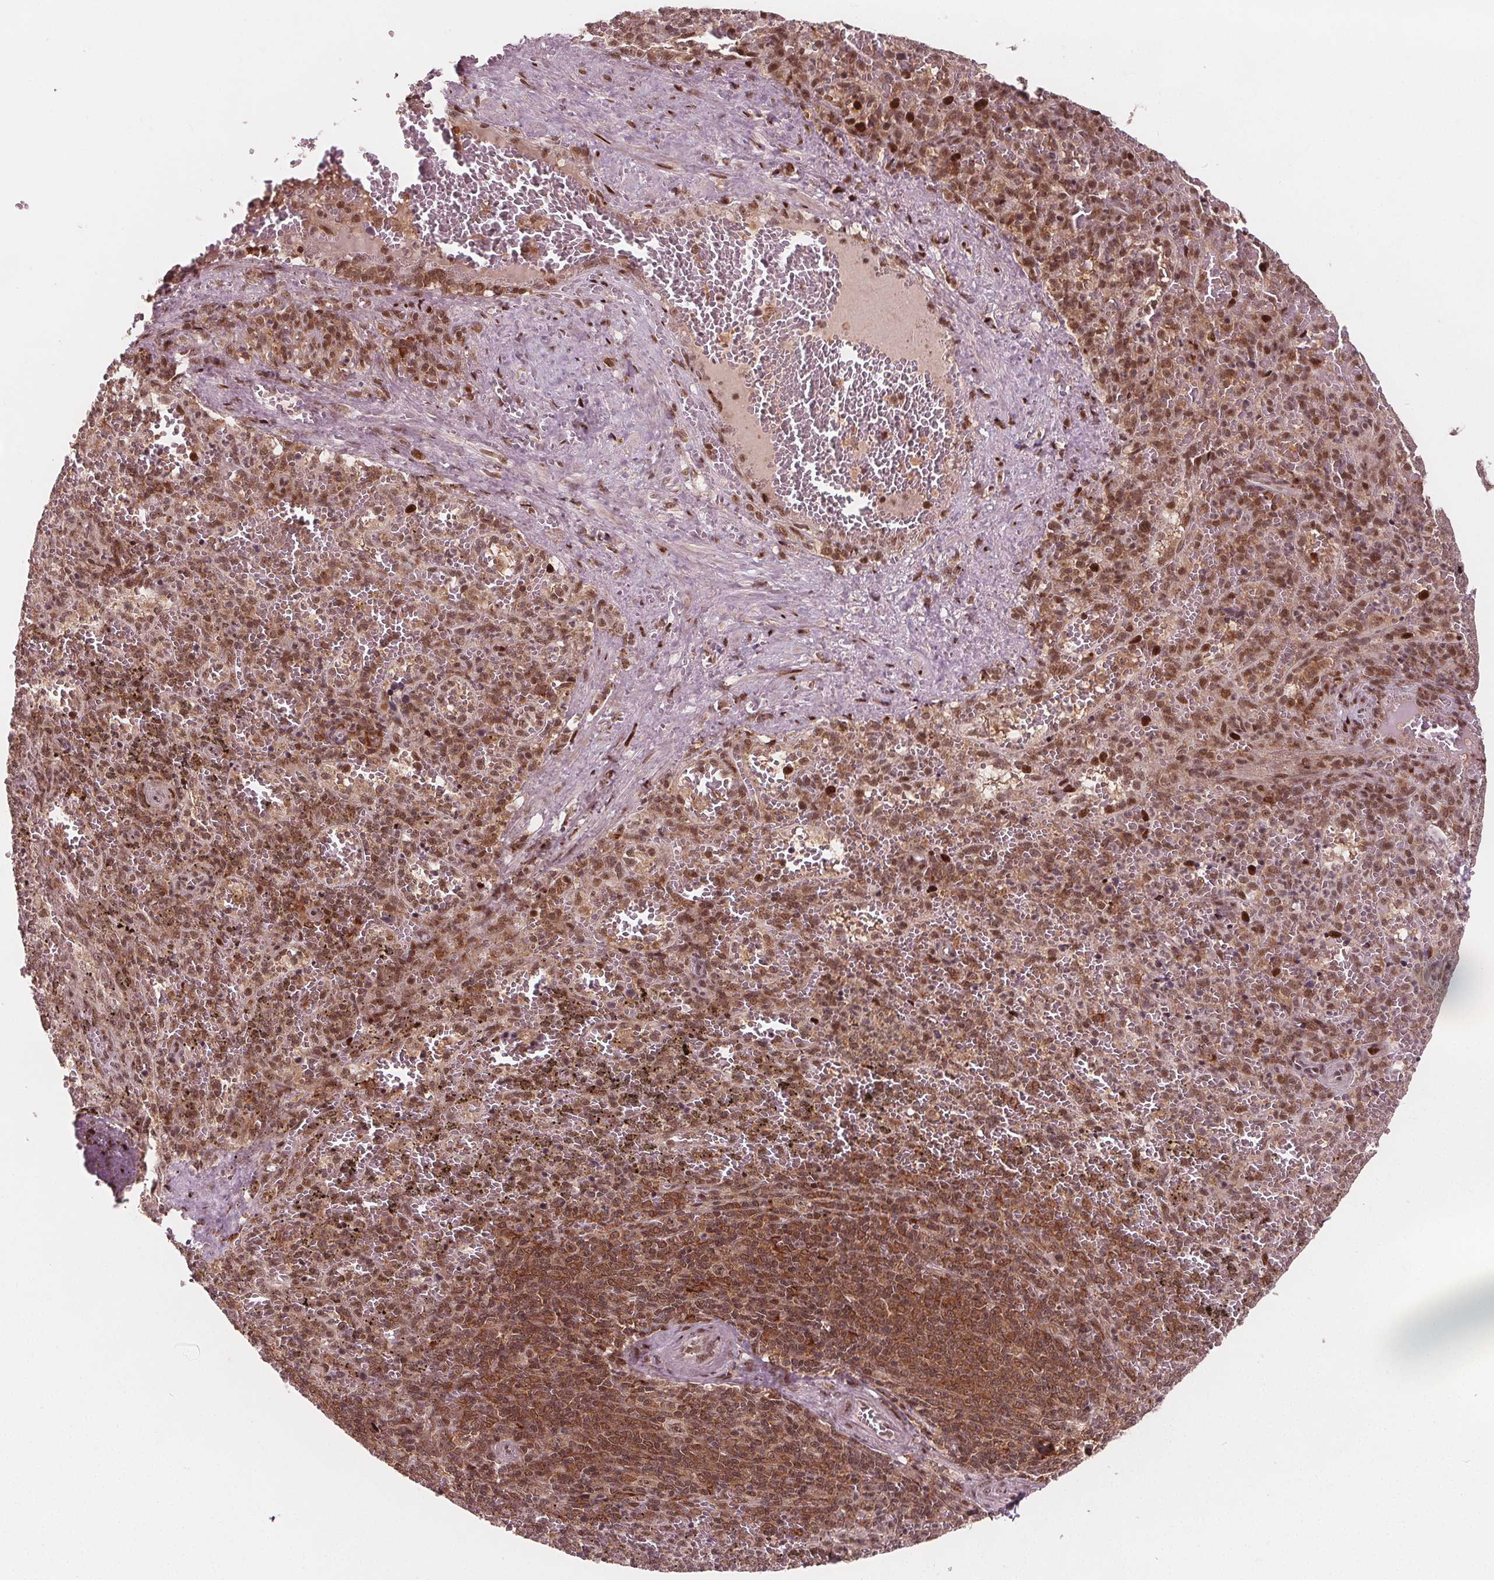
{"staining": {"intensity": "moderate", "quantity": ">75%", "location": "cytoplasmic/membranous,nuclear"}, "tissue": "spleen", "cell_type": "Cells in red pulp", "image_type": "normal", "snomed": [{"axis": "morphology", "description": "Normal tissue, NOS"}, {"axis": "topography", "description": "Spleen"}], "caption": "Spleen stained for a protein demonstrates moderate cytoplasmic/membranous,nuclear positivity in cells in red pulp.", "gene": "SNRNP35", "patient": {"sex": "female", "age": 50}}